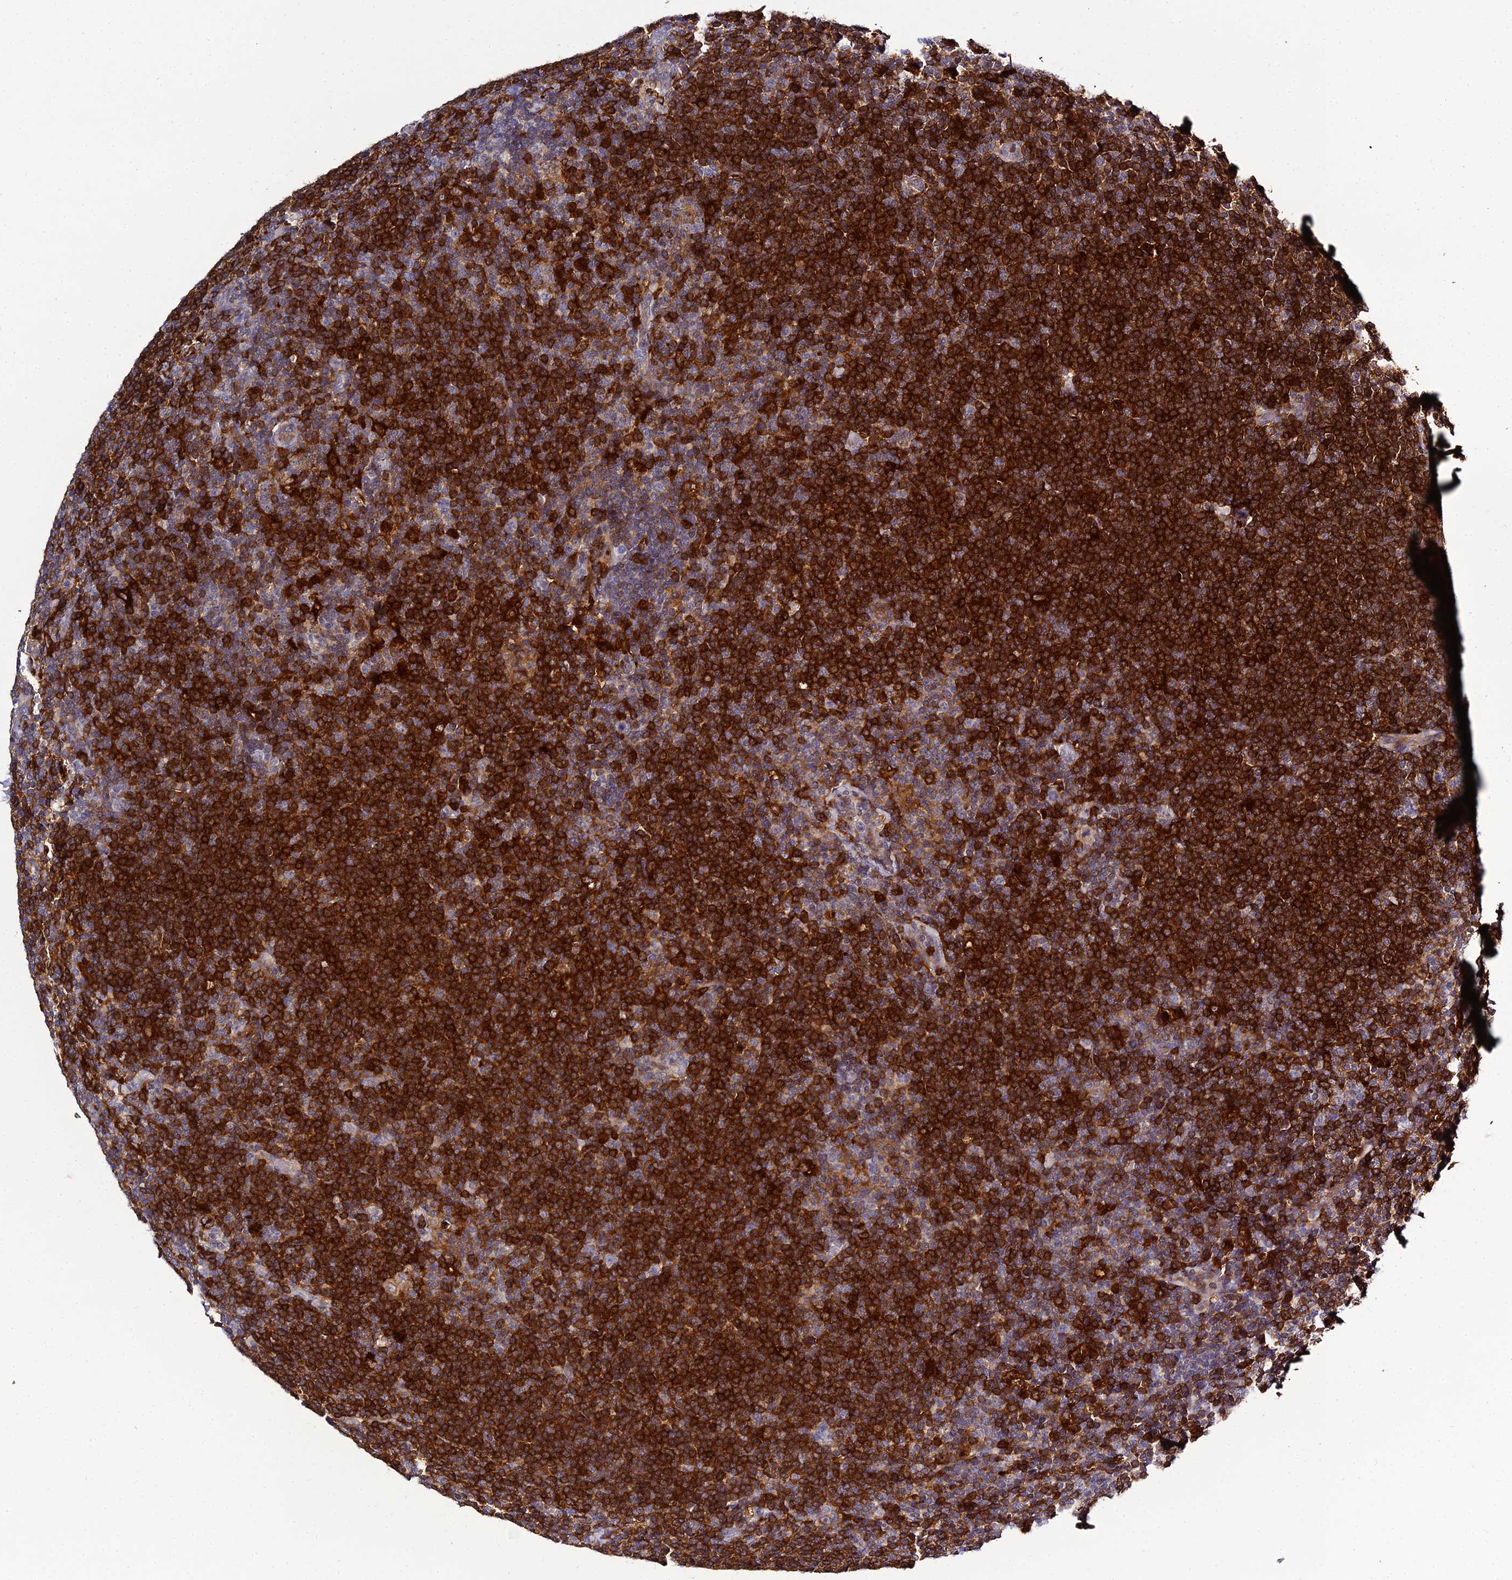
{"staining": {"intensity": "negative", "quantity": "none", "location": "none"}, "tissue": "lymphoma", "cell_type": "Tumor cells", "image_type": "cancer", "snomed": [{"axis": "morphology", "description": "Hodgkin's disease, NOS"}, {"axis": "topography", "description": "Lymph node"}], "caption": "A high-resolution micrograph shows IHC staining of lymphoma, which displays no significant expression in tumor cells.", "gene": "IL4I1", "patient": {"sex": "female", "age": 57}}